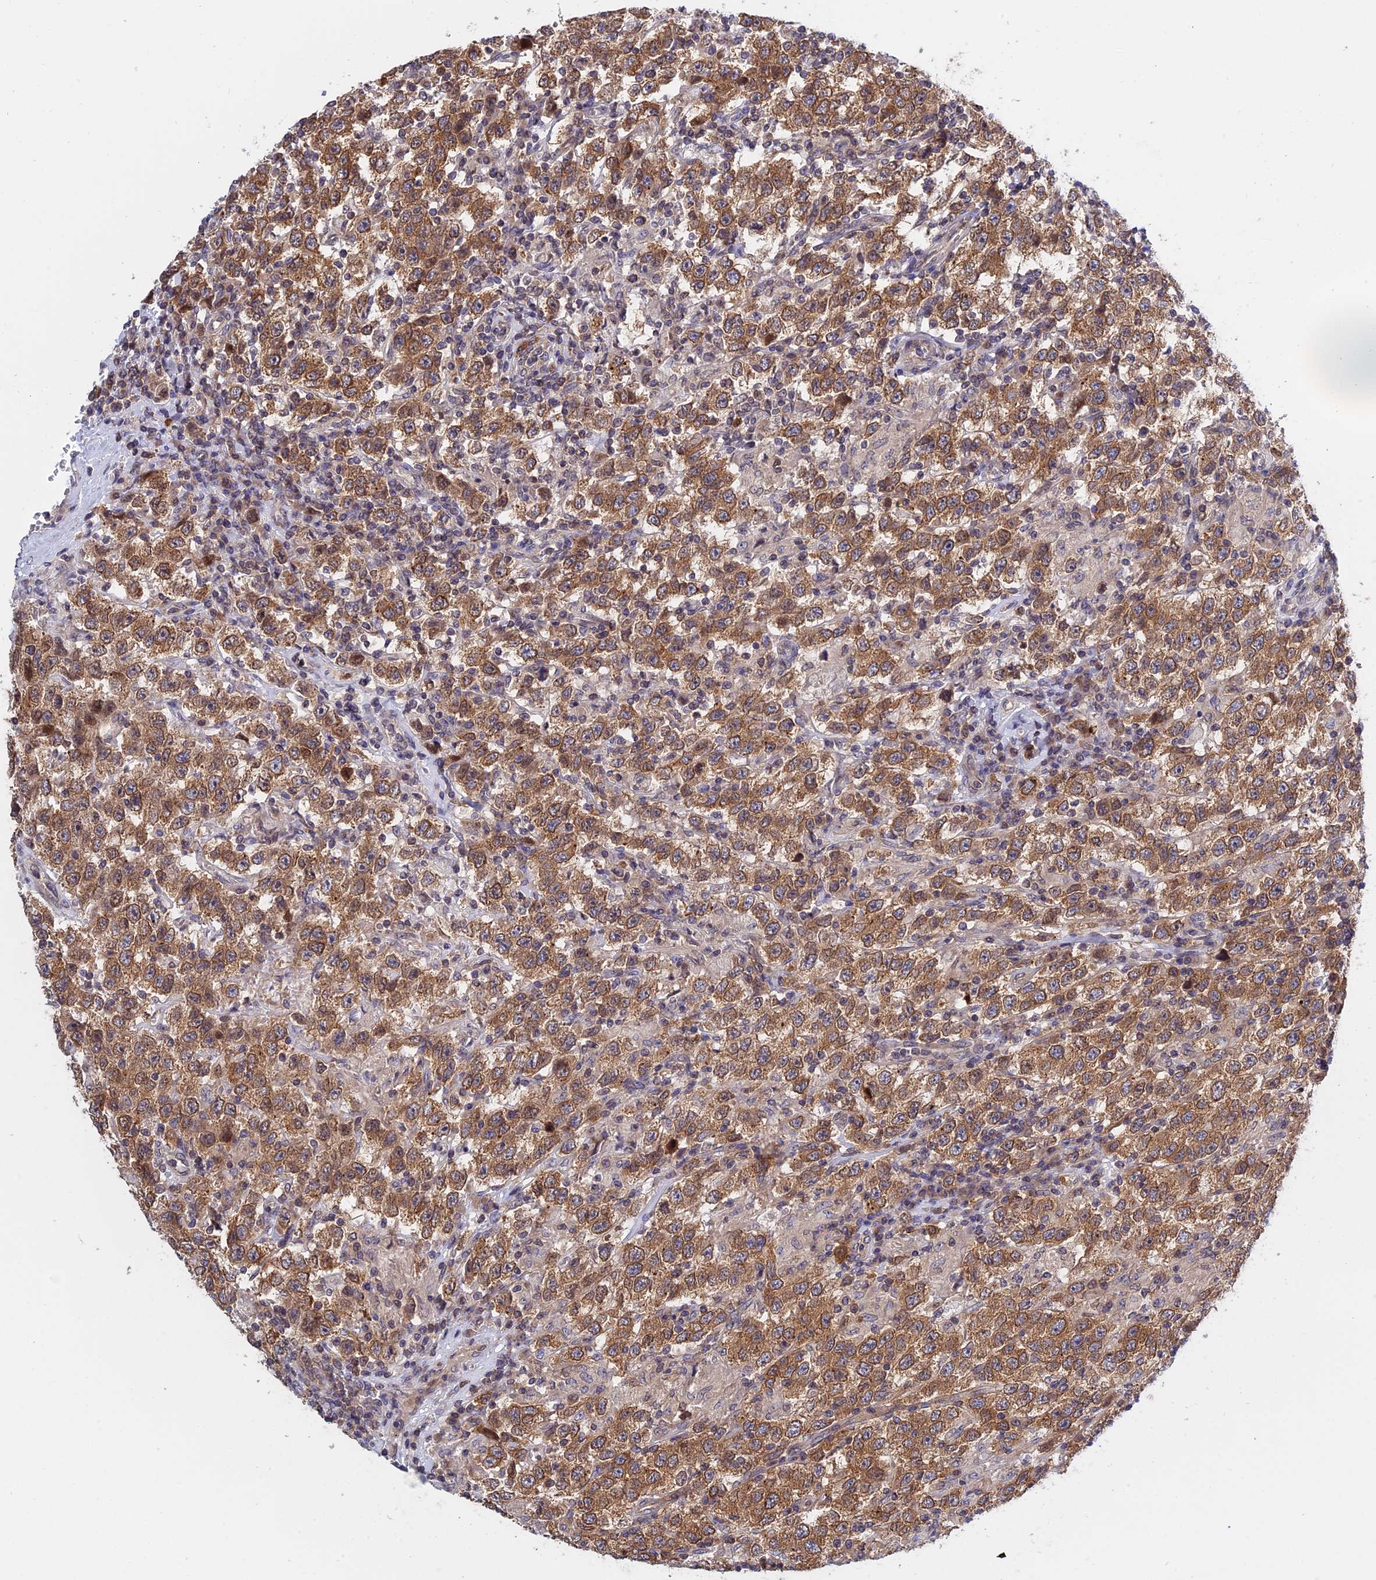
{"staining": {"intensity": "moderate", "quantity": ">75%", "location": "cytoplasmic/membranous"}, "tissue": "testis cancer", "cell_type": "Tumor cells", "image_type": "cancer", "snomed": [{"axis": "morphology", "description": "Seminoma, NOS"}, {"axis": "topography", "description": "Testis"}], "caption": "Testis seminoma stained with a brown dye shows moderate cytoplasmic/membranous positive expression in about >75% of tumor cells.", "gene": "NAA10", "patient": {"sex": "male", "age": 41}}